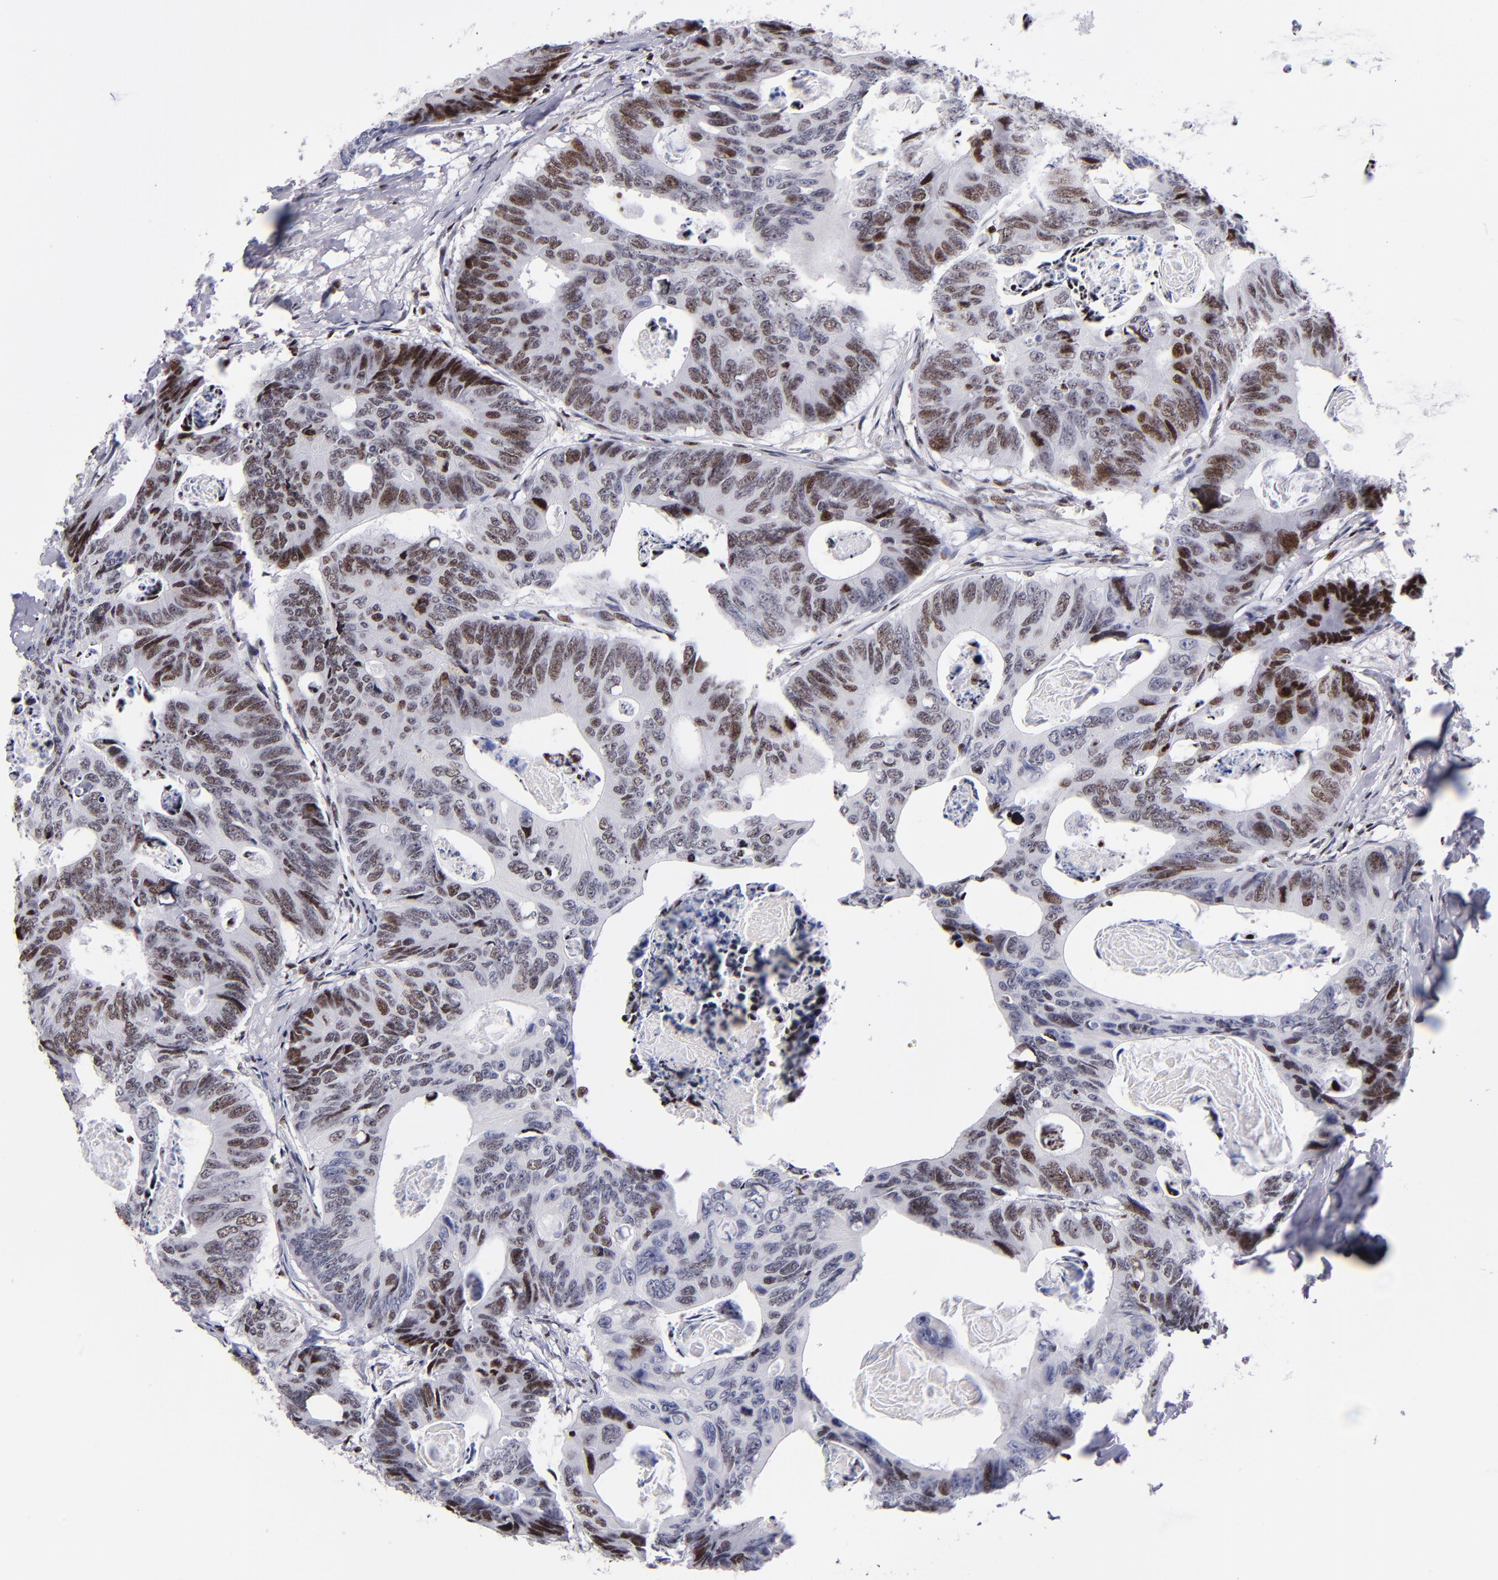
{"staining": {"intensity": "moderate", "quantity": "25%-75%", "location": "nuclear"}, "tissue": "colorectal cancer", "cell_type": "Tumor cells", "image_type": "cancer", "snomed": [{"axis": "morphology", "description": "Adenocarcinoma, NOS"}, {"axis": "topography", "description": "Colon"}], "caption": "Immunohistochemistry (IHC) of colorectal cancer (adenocarcinoma) demonstrates medium levels of moderate nuclear expression in approximately 25%-75% of tumor cells.", "gene": "POLA1", "patient": {"sex": "female", "age": 55}}